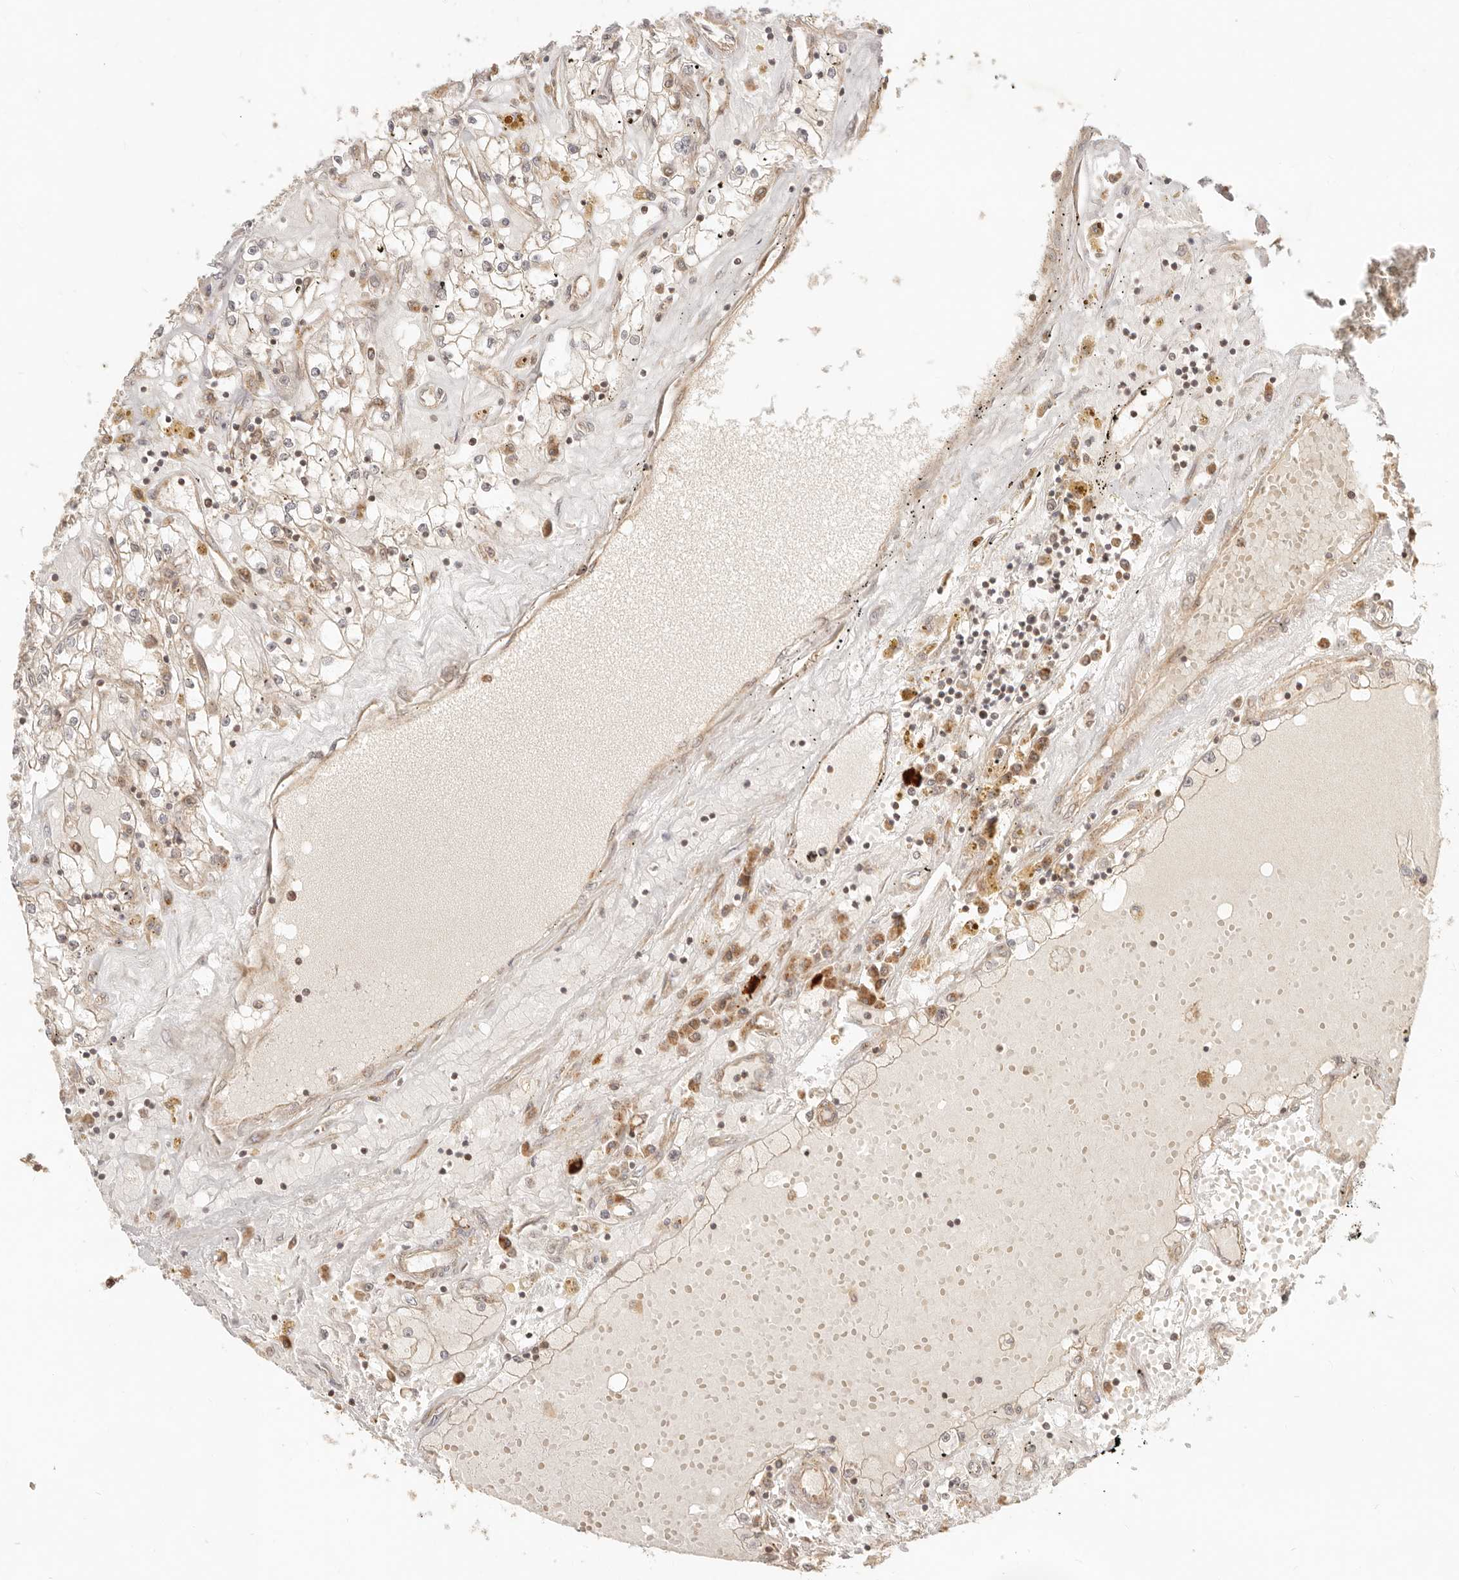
{"staining": {"intensity": "negative", "quantity": "none", "location": "none"}, "tissue": "renal cancer", "cell_type": "Tumor cells", "image_type": "cancer", "snomed": [{"axis": "morphology", "description": "Adenocarcinoma, NOS"}, {"axis": "topography", "description": "Kidney"}], "caption": "Image shows no significant protein positivity in tumor cells of renal cancer (adenocarcinoma). The staining was performed using DAB to visualize the protein expression in brown, while the nuclei were stained in blue with hematoxylin (Magnification: 20x).", "gene": "BAALC", "patient": {"sex": "male", "age": 56}}